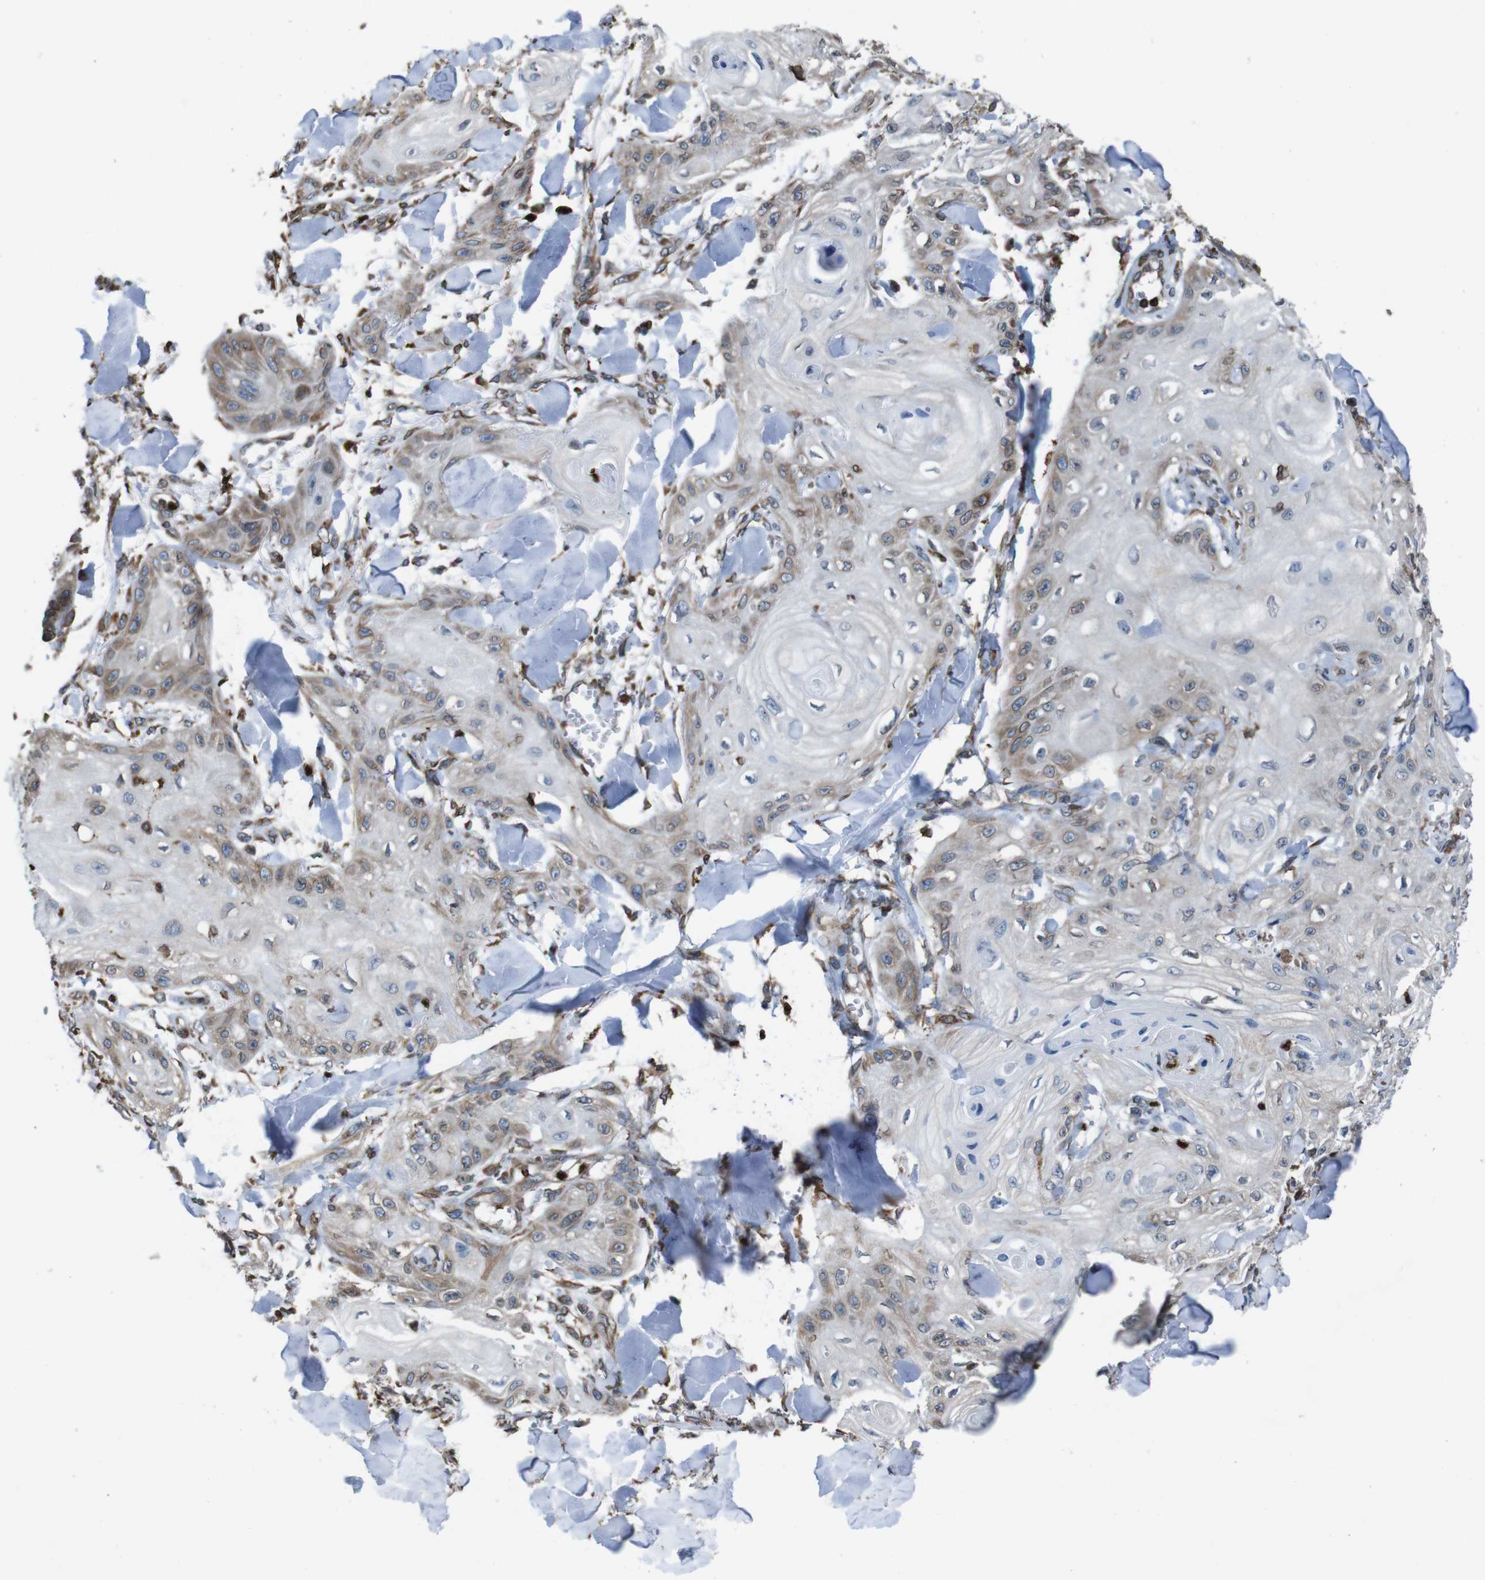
{"staining": {"intensity": "moderate", "quantity": "<25%", "location": "cytoplasmic/membranous"}, "tissue": "skin cancer", "cell_type": "Tumor cells", "image_type": "cancer", "snomed": [{"axis": "morphology", "description": "Squamous cell carcinoma, NOS"}, {"axis": "topography", "description": "Skin"}], "caption": "Immunohistochemical staining of skin cancer (squamous cell carcinoma) demonstrates moderate cytoplasmic/membranous protein staining in about <25% of tumor cells.", "gene": "APMAP", "patient": {"sex": "male", "age": 74}}